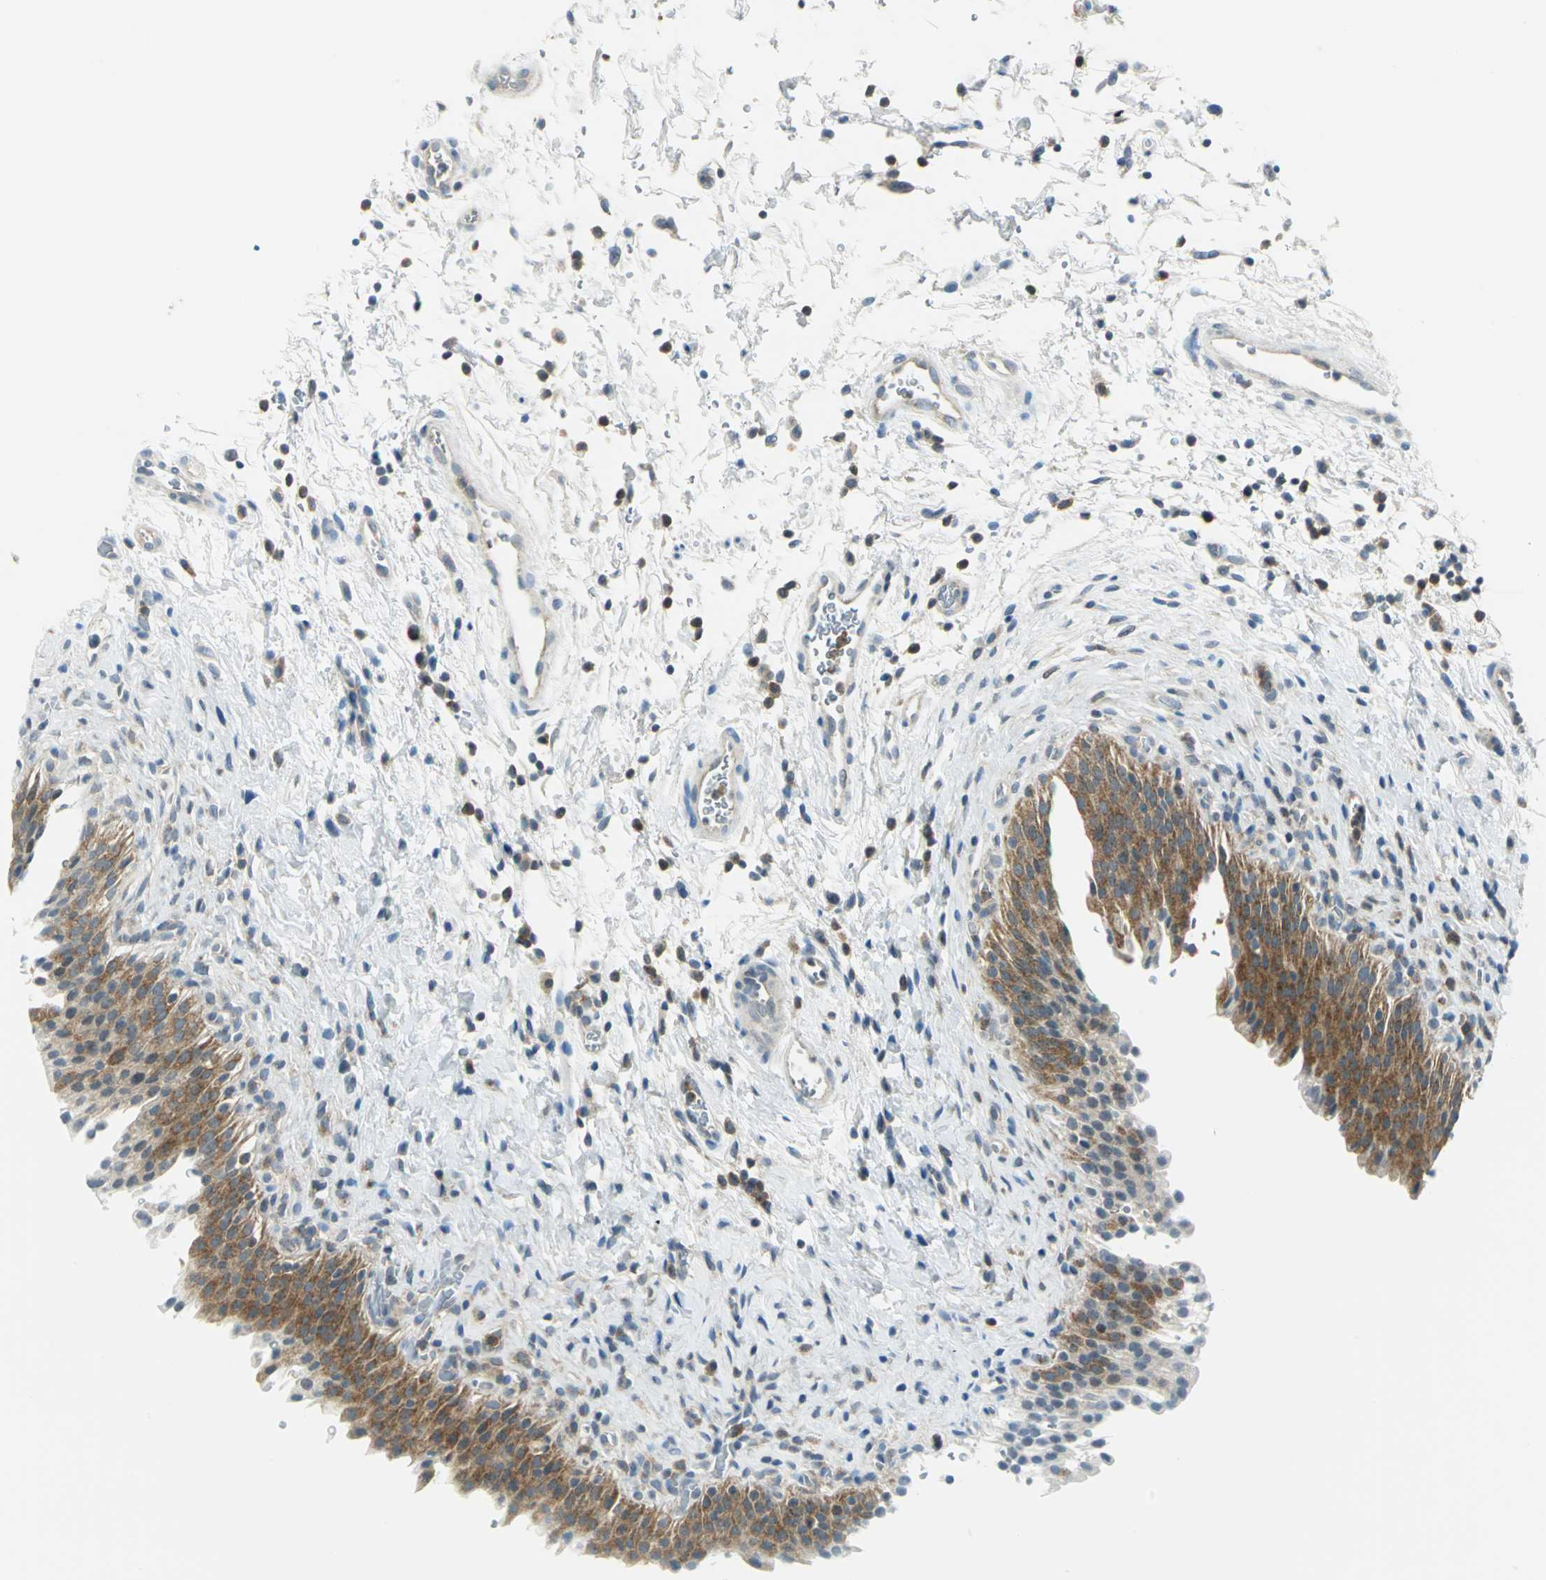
{"staining": {"intensity": "strong", "quantity": ">75%", "location": "cytoplasmic/membranous"}, "tissue": "urinary bladder", "cell_type": "Urothelial cells", "image_type": "normal", "snomed": [{"axis": "morphology", "description": "Normal tissue, NOS"}, {"axis": "topography", "description": "Urinary bladder"}], "caption": "Brown immunohistochemical staining in benign urinary bladder demonstrates strong cytoplasmic/membranous expression in about >75% of urothelial cells.", "gene": "ALDOA", "patient": {"sex": "male", "age": 51}}